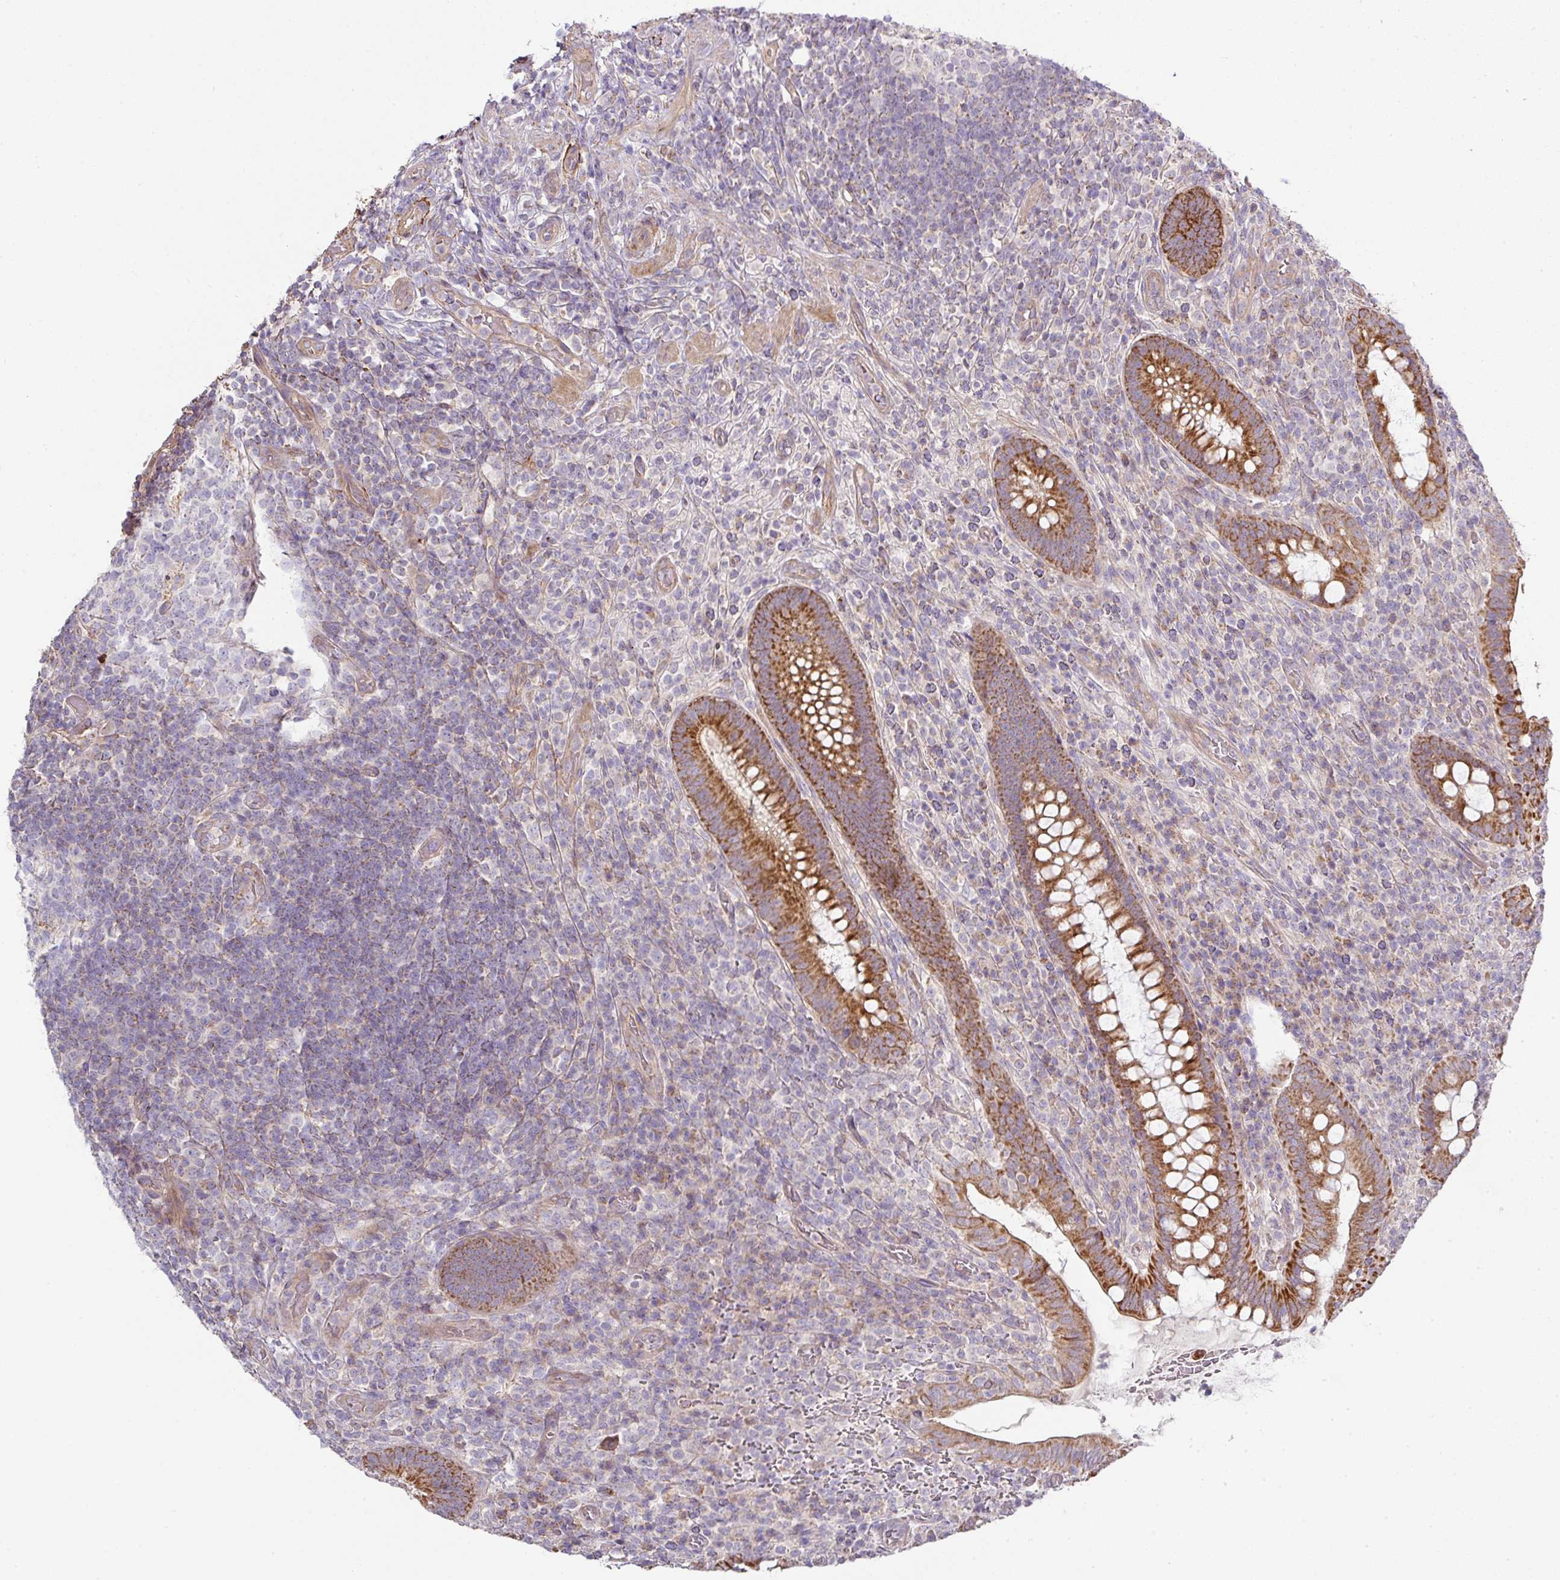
{"staining": {"intensity": "strong", "quantity": ">75%", "location": "cytoplasmic/membranous"}, "tissue": "appendix", "cell_type": "Glandular cells", "image_type": "normal", "snomed": [{"axis": "morphology", "description": "Normal tissue, NOS"}, {"axis": "topography", "description": "Appendix"}], "caption": "Strong cytoplasmic/membranous staining is present in about >75% of glandular cells in normal appendix. (DAB (3,3'-diaminobenzidine) IHC with brightfield microscopy, high magnification).", "gene": "STK35", "patient": {"sex": "female", "age": 43}}